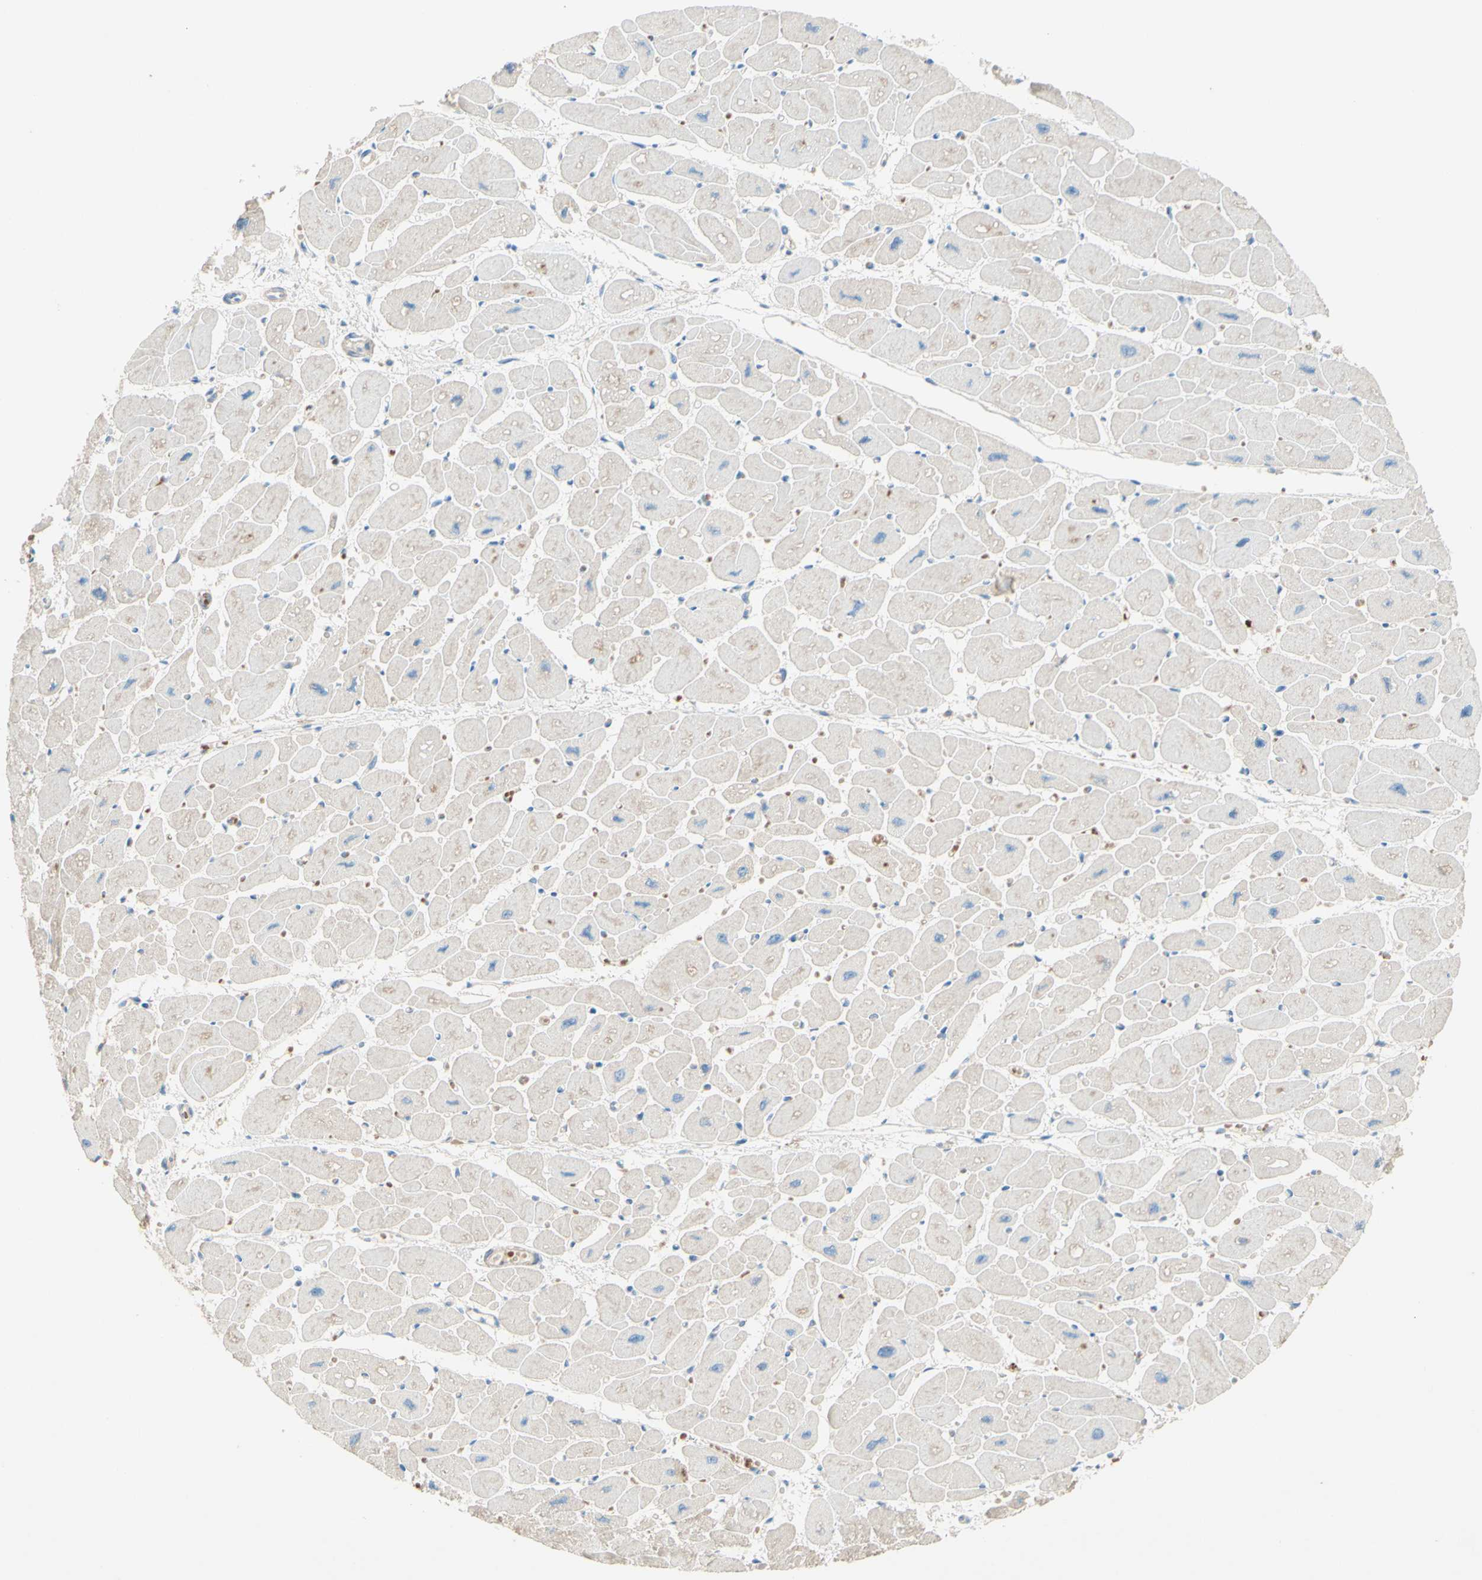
{"staining": {"intensity": "negative", "quantity": "none", "location": "none"}, "tissue": "heart muscle", "cell_type": "Cardiomyocytes", "image_type": "normal", "snomed": [{"axis": "morphology", "description": "Normal tissue, NOS"}, {"axis": "topography", "description": "Heart"}], "caption": "The micrograph exhibits no significant staining in cardiomyocytes of heart muscle. (DAB IHC with hematoxylin counter stain).", "gene": "IL2", "patient": {"sex": "female", "age": 54}}